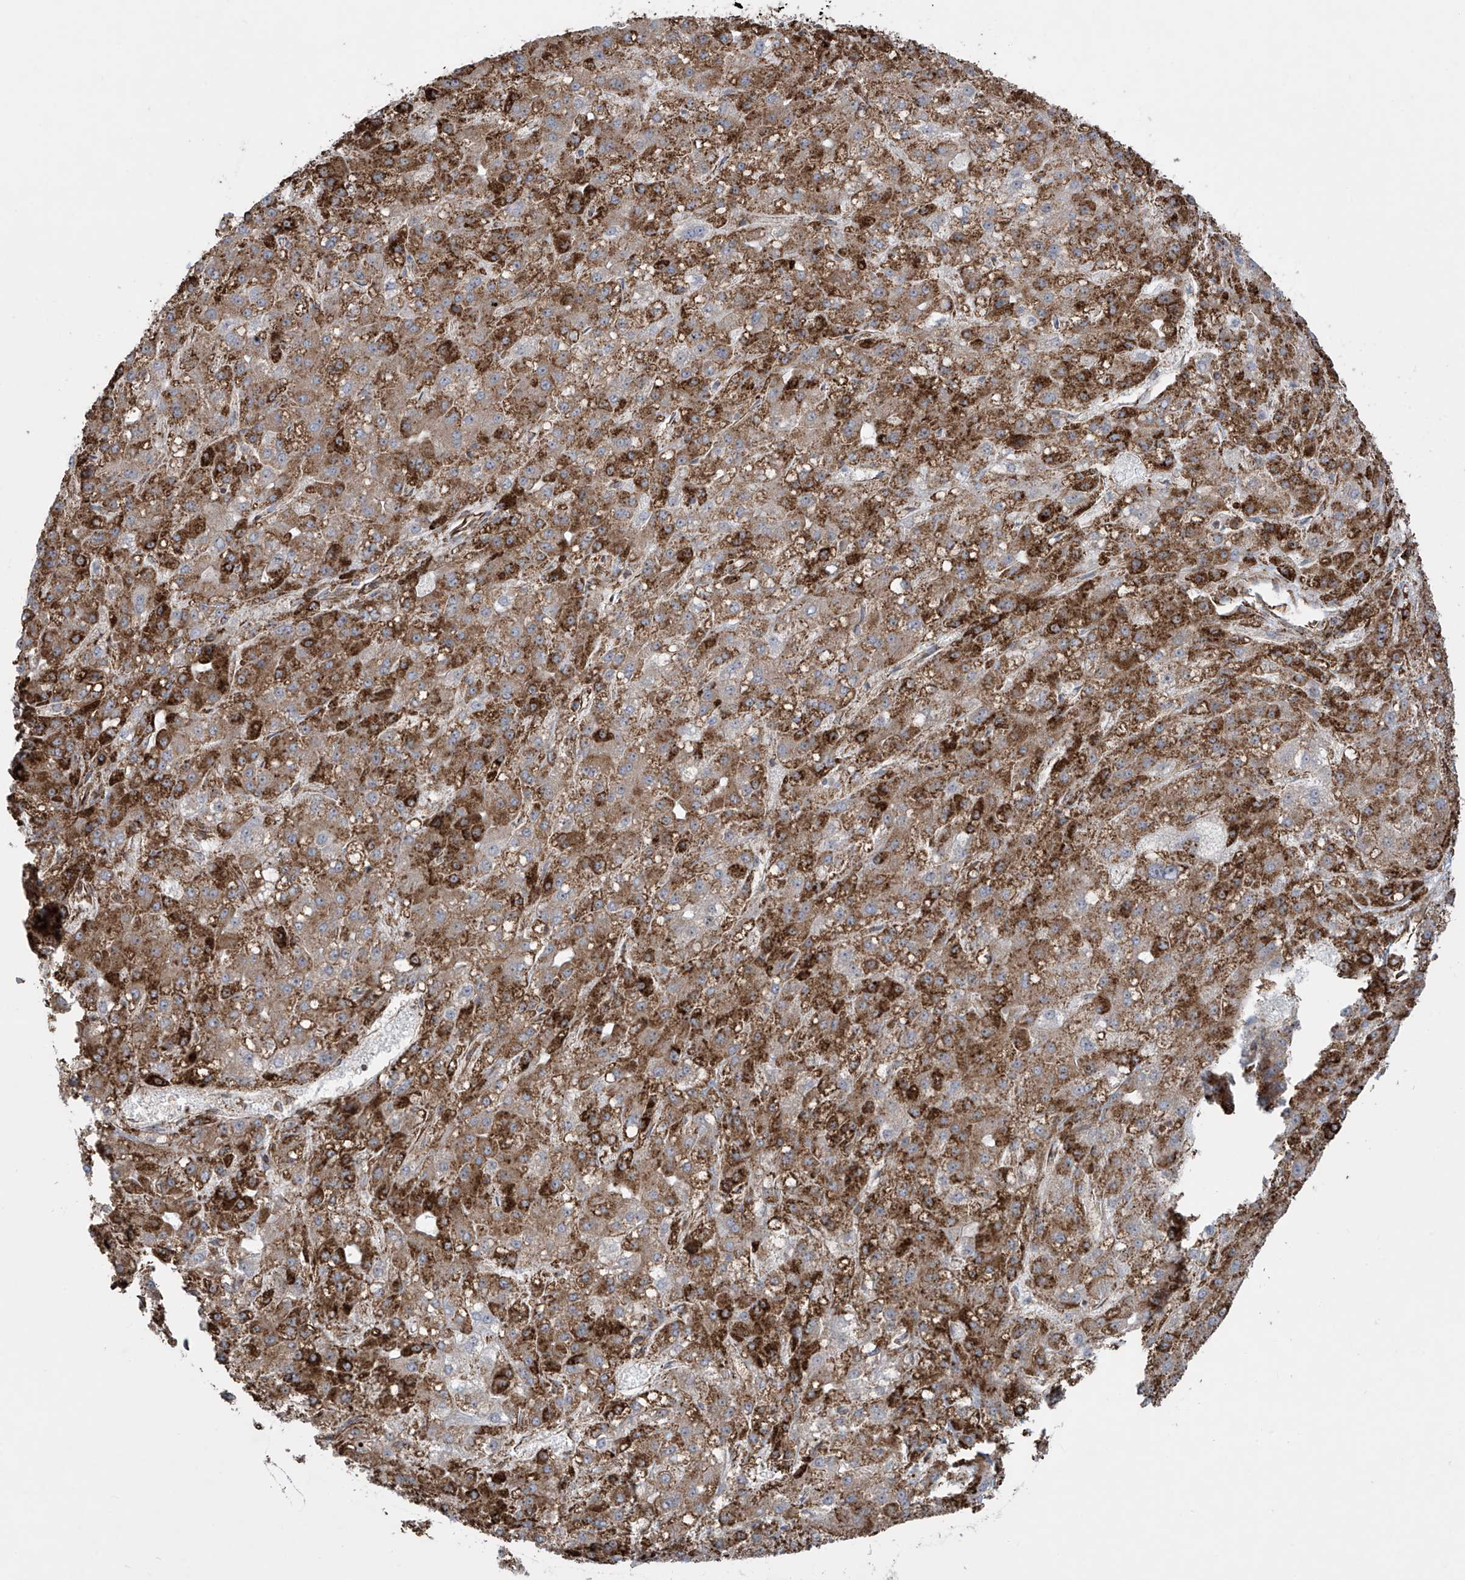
{"staining": {"intensity": "moderate", "quantity": ">75%", "location": "cytoplasmic/membranous"}, "tissue": "liver cancer", "cell_type": "Tumor cells", "image_type": "cancer", "snomed": [{"axis": "morphology", "description": "Carcinoma, Hepatocellular, NOS"}, {"axis": "topography", "description": "Liver"}], "caption": "Liver cancer stained with a protein marker displays moderate staining in tumor cells.", "gene": "MX1", "patient": {"sex": "male", "age": 67}}